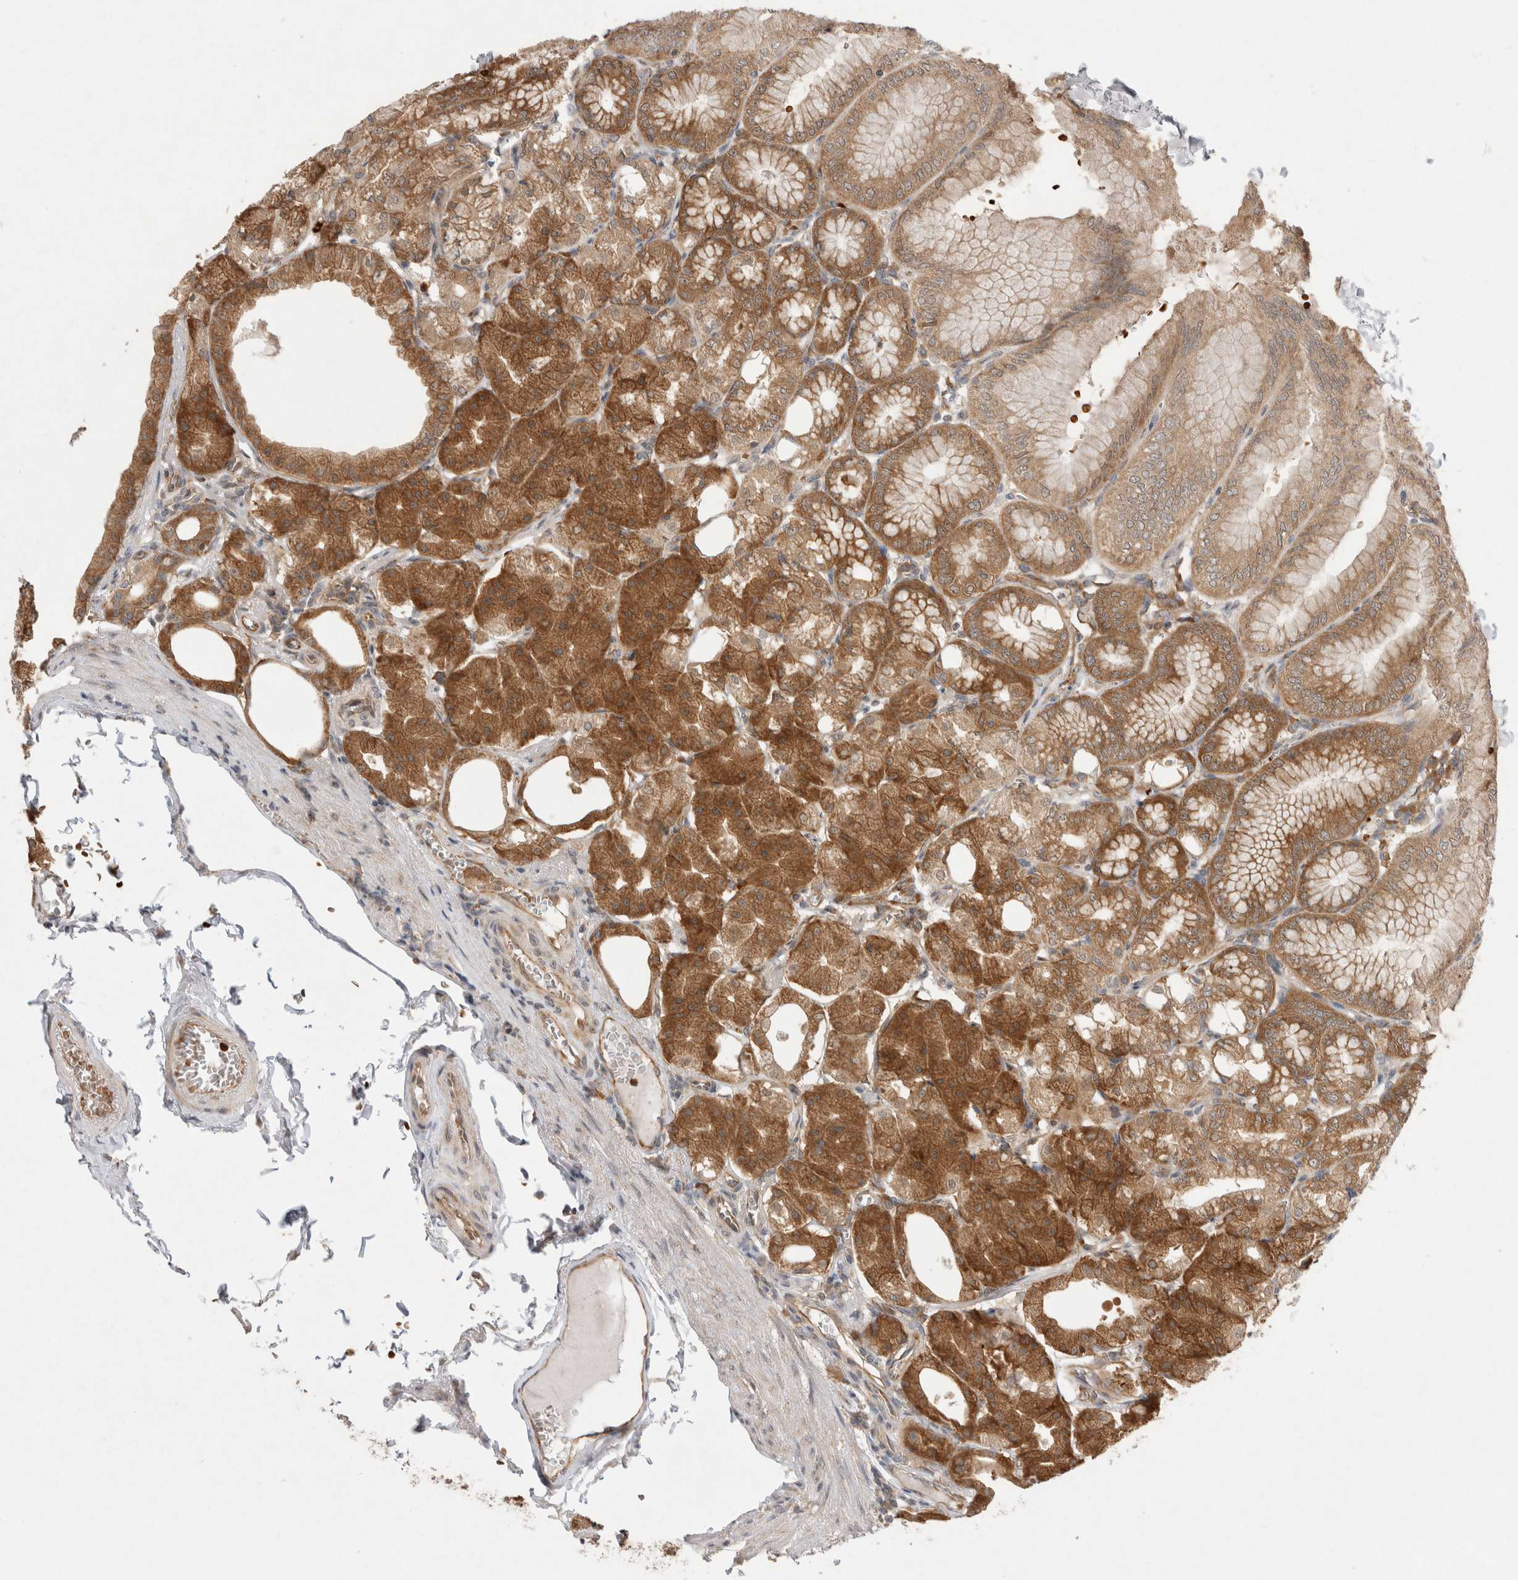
{"staining": {"intensity": "strong", "quantity": "25%-75%", "location": "cytoplasmic/membranous"}, "tissue": "stomach", "cell_type": "Glandular cells", "image_type": "normal", "snomed": [{"axis": "morphology", "description": "Normal tissue, NOS"}, {"axis": "topography", "description": "Stomach, lower"}], "caption": "Strong cytoplasmic/membranous staining is seen in approximately 25%-75% of glandular cells in unremarkable stomach.", "gene": "EIF3E", "patient": {"sex": "male", "age": 71}}